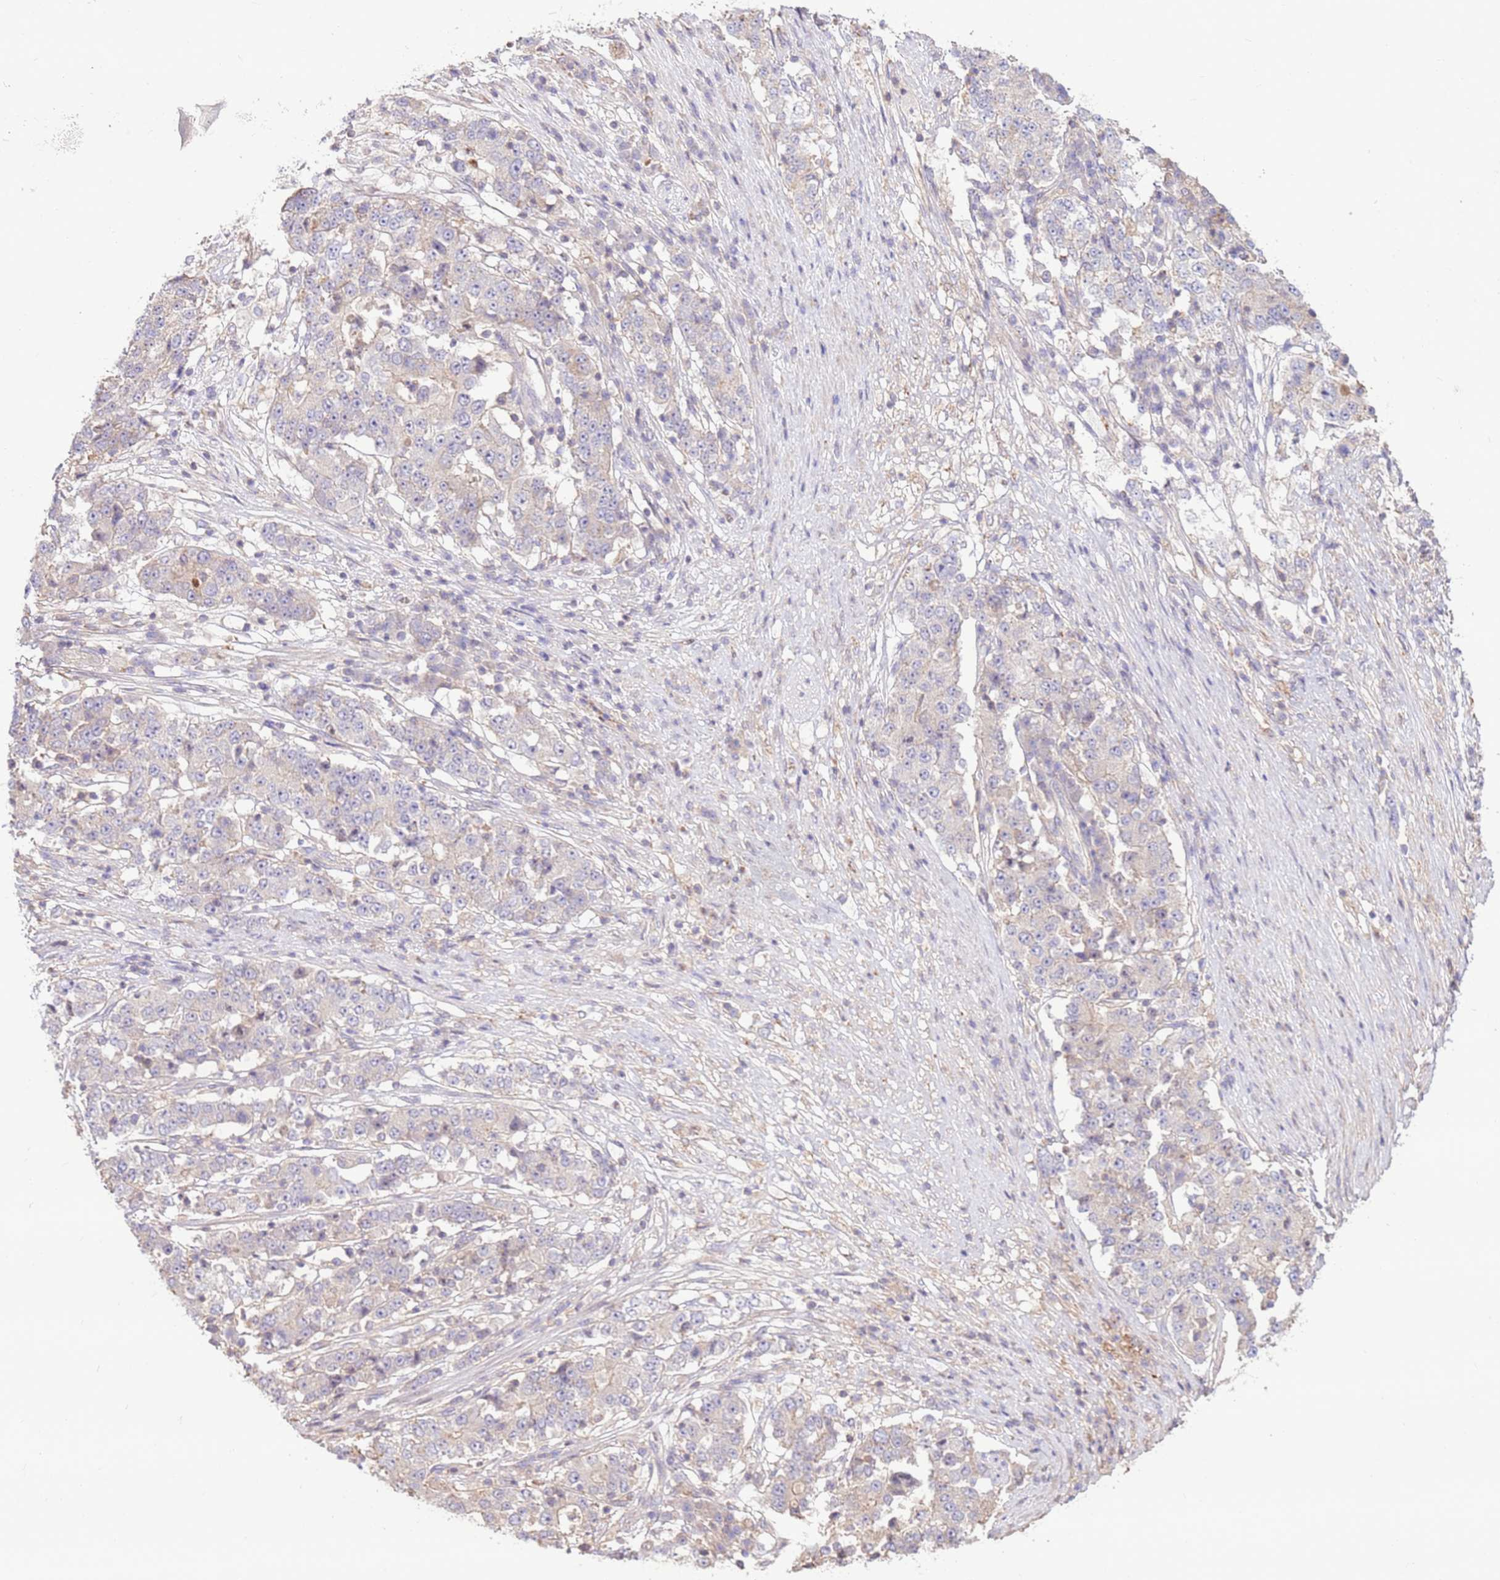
{"staining": {"intensity": "negative", "quantity": "none", "location": "none"}, "tissue": "stomach cancer", "cell_type": "Tumor cells", "image_type": "cancer", "snomed": [{"axis": "morphology", "description": "Adenocarcinoma, NOS"}, {"axis": "topography", "description": "Stomach"}], "caption": "The micrograph exhibits no significant positivity in tumor cells of stomach cancer (adenocarcinoma). The staining was performed using DAB (3,3'-diaminobenzidine) to visualize the protein expression in brown, while the nuclei were stained in blue with hematoxylin (Magnification: 20x).", "gene": "EVA1B", "patient": {"sex": "male", "age": 59}}